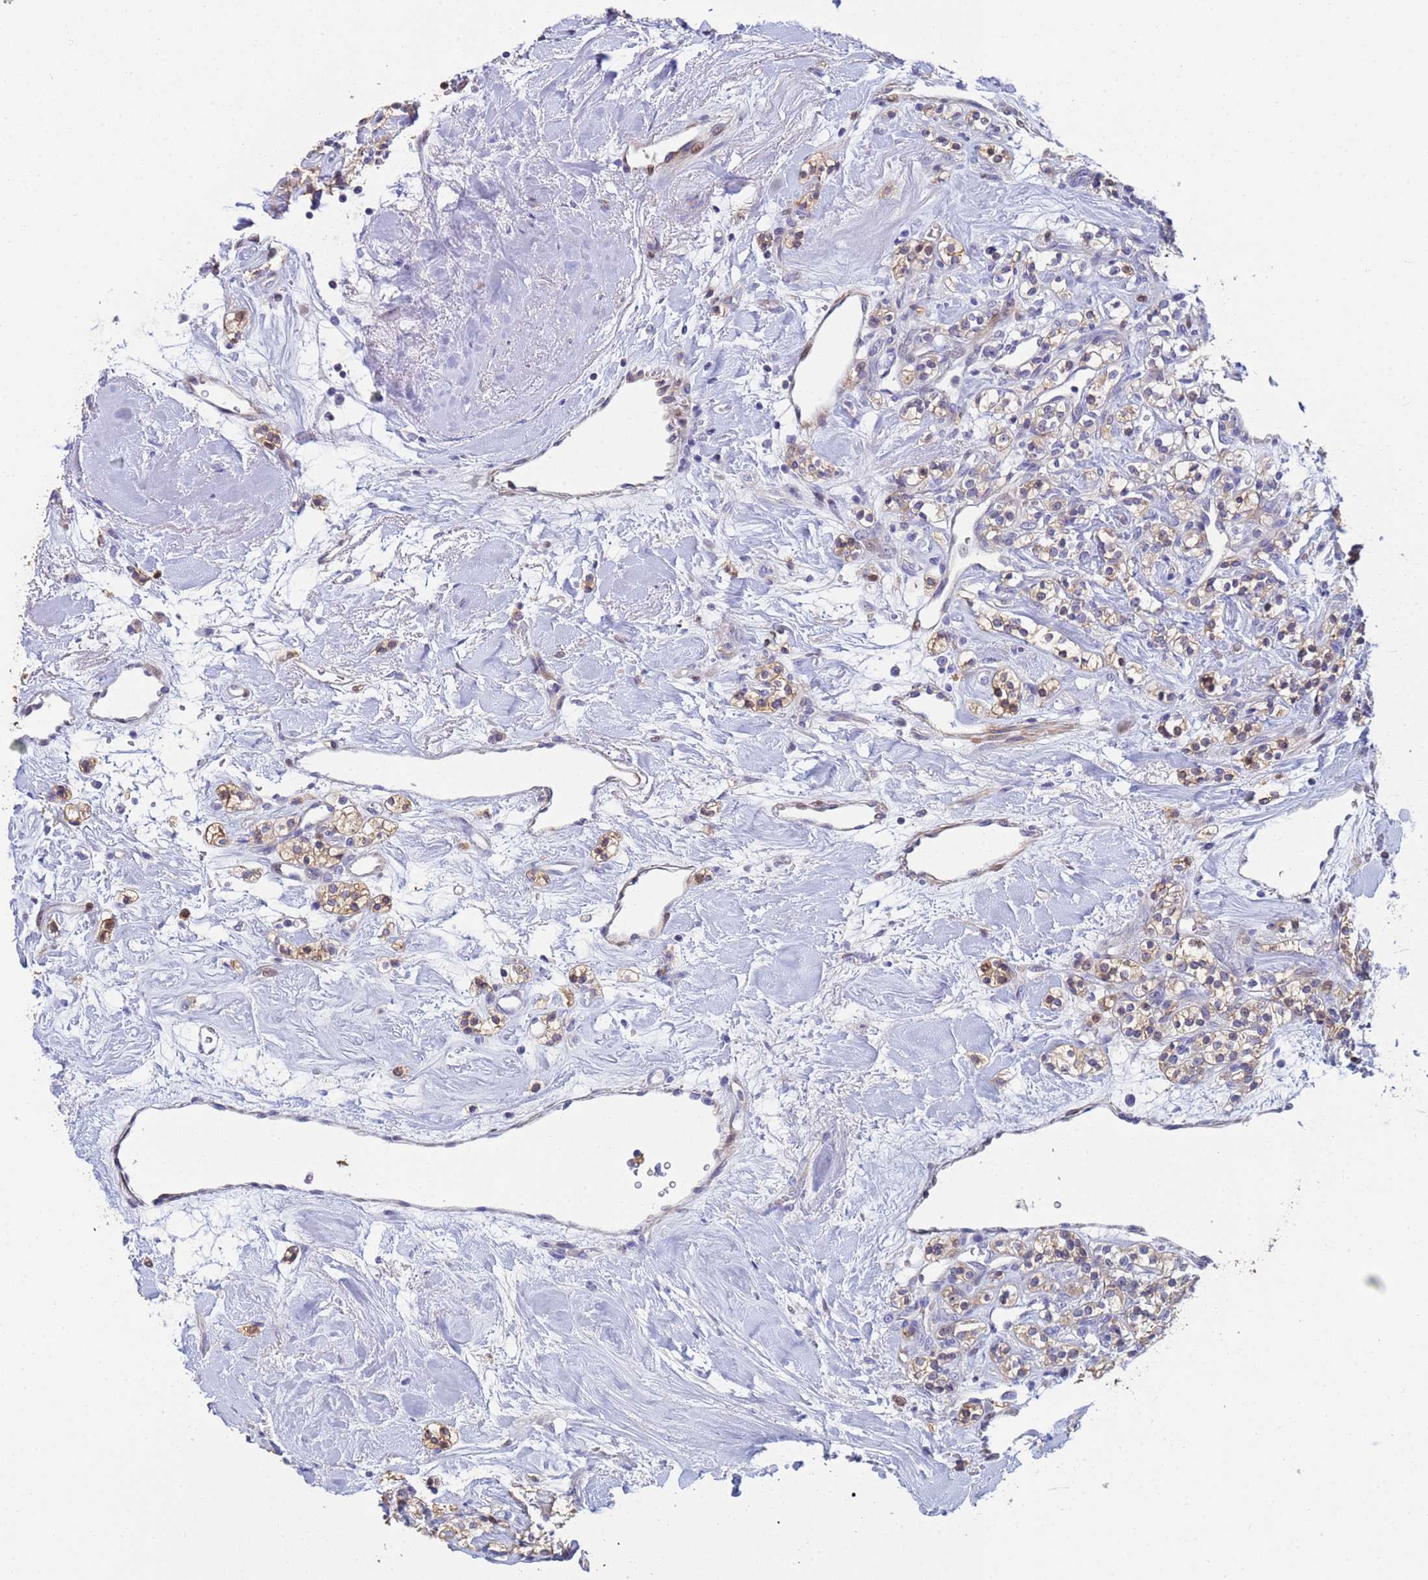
{"staining": {"intensity": "weak", "quantity": "25%-75%", "location": "cytoplasmic/membranous"}, "tissue": "renal cancer", "cell_type": "Tumor cells", "image_type": "cancer", "snomed": [{"axis": "morphology", "description": "Adenocarcinoma, NOS"}, {"axis": "topography", "description": "Kidney"}], "caption": "The photomicrograph reveals staining of adenocarcinoma (renal), revealing weak cytoplasmic/membranous protein expression (brown color) within tumor cells.", "gene": "PPP6R1", "patient": {"sex": "male", "age": 77}}